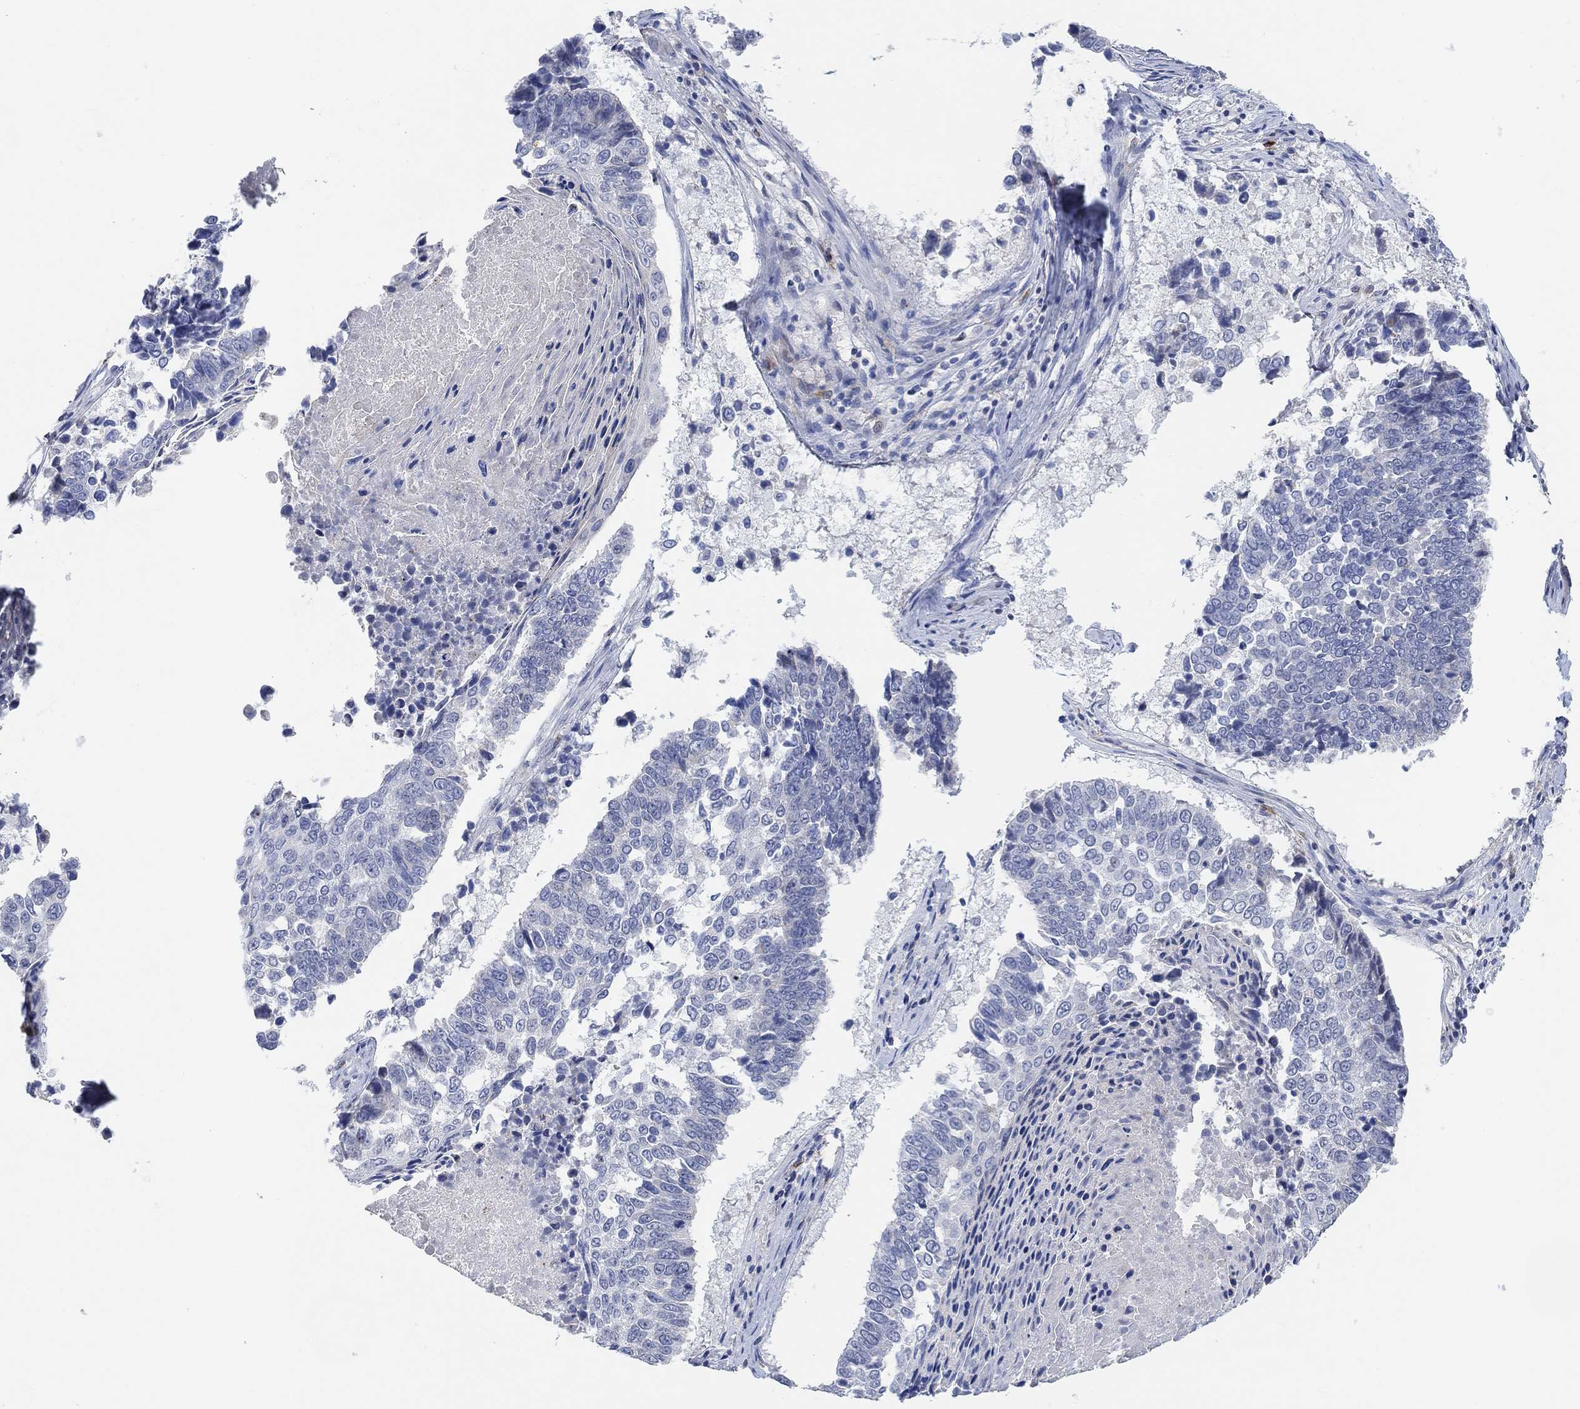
{"staining": {"intensity": "negative", "quantity": "none", "location": "none"}, "tissue": "lung cancer", "cell_type": "Tumor cells", "image_type": "cancer", "snomed": [{"axis": "morphology", "description": "Squamous cell carcinoma, NOS"}, {"axis": "topography", "description": "Lung"}], "caption": "A high-resolution histopathology image shows immunohistochemistry (IHC) staining of lung cancer, which exhibits no significant positivity in tumor cells. (Brightfield microscopy of DAB IHC at high magnification).", "gene": "HCRTR1", "patient": {"sex": "male", "age": 73}}